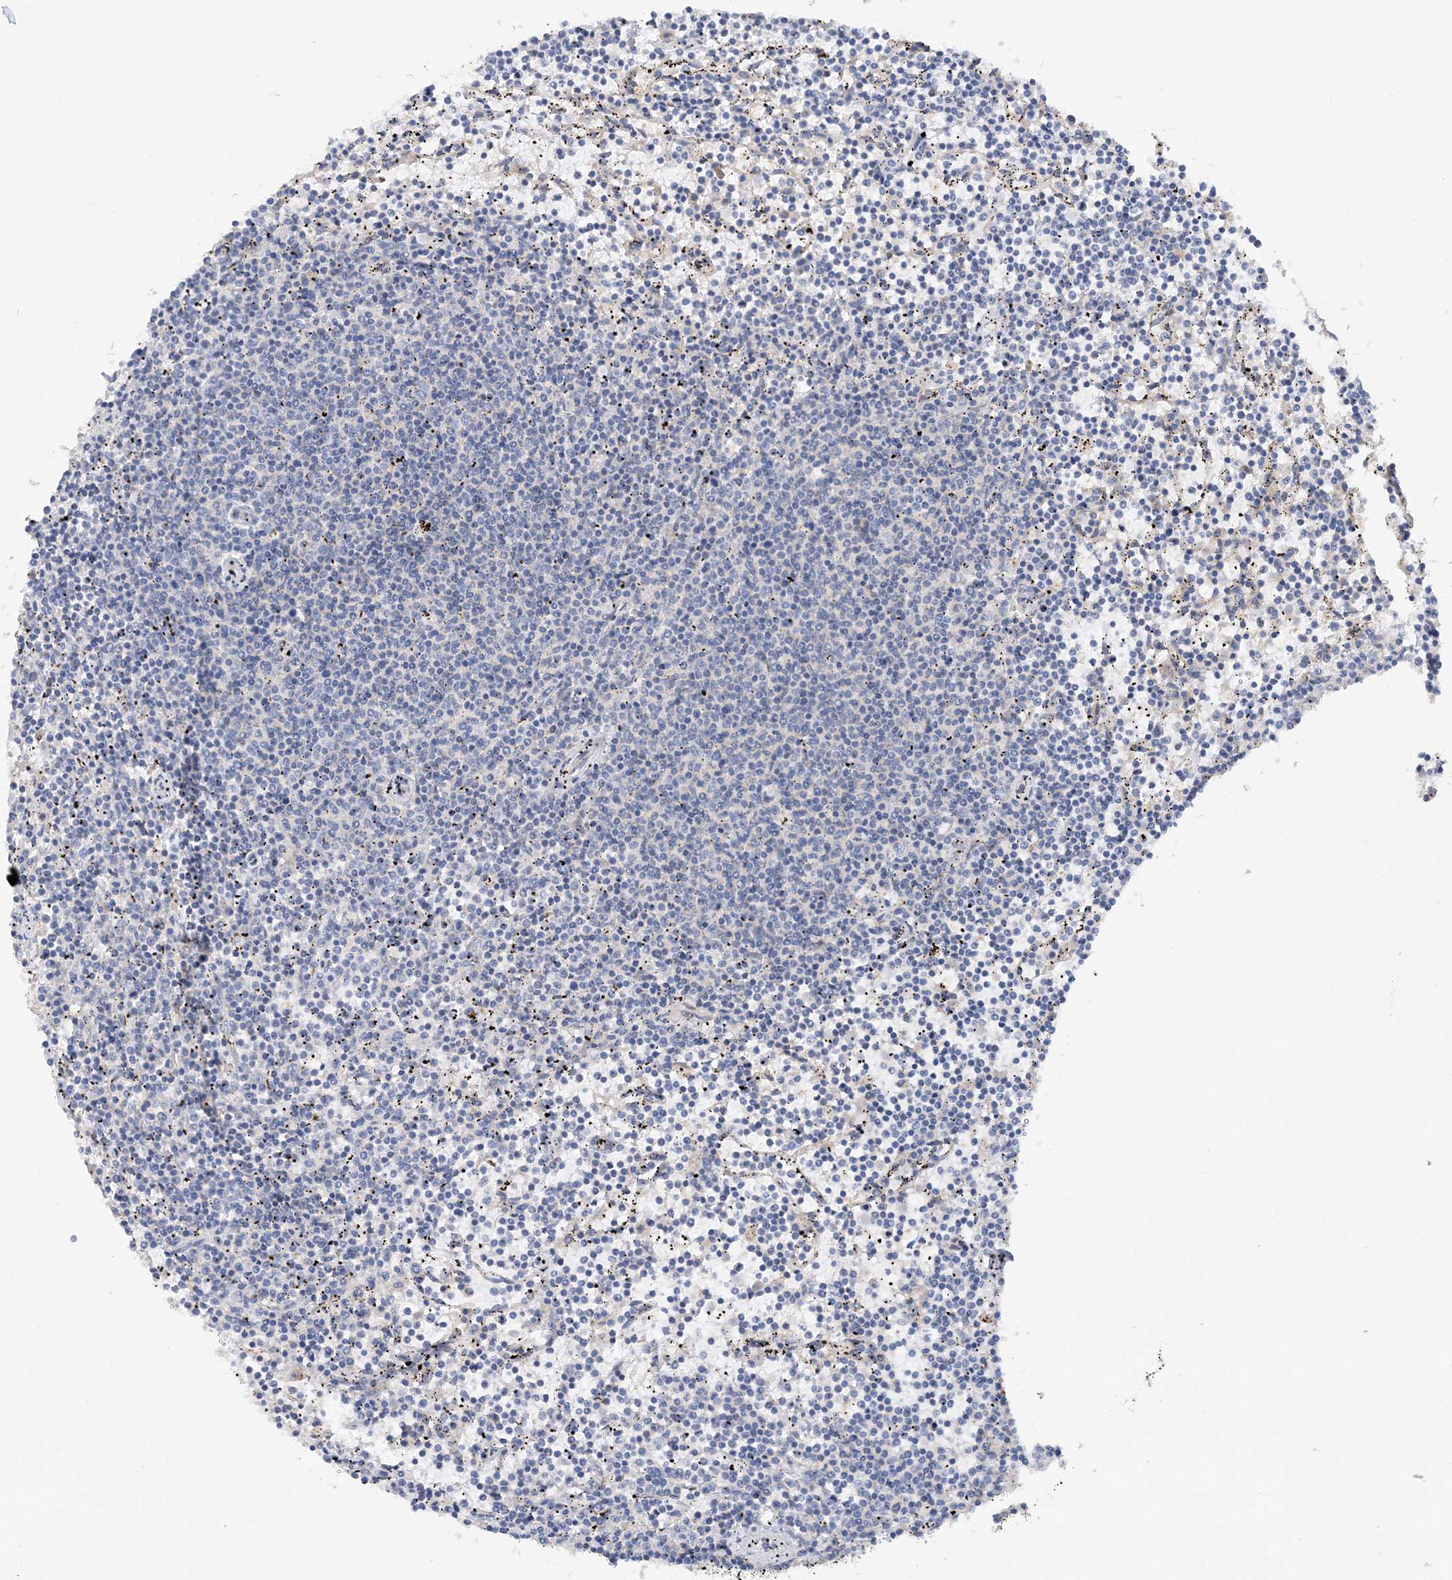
{"staining": {"intensity": "negative", "quantity": "none", "location": "none"}, "tissue": "lymphoma", "cell_type": "Tumor cells", "image_type": "cancer", "snomed": [{"axis": "morphology", "description": "Malignant lymphoma, non-Hodgkin's type, Low grade"}, {"axis": "topography", "description": "Spleen"}], "caption": "Immunohistochemistry histopathology image of human malignant lymphoma, non-Hodgkin's type (low-grade) stained for a protein (brown), which exhibits no staining in tumor cells.", "gene": "GRINA", "patient": {"sex": "female", "age": 50}}